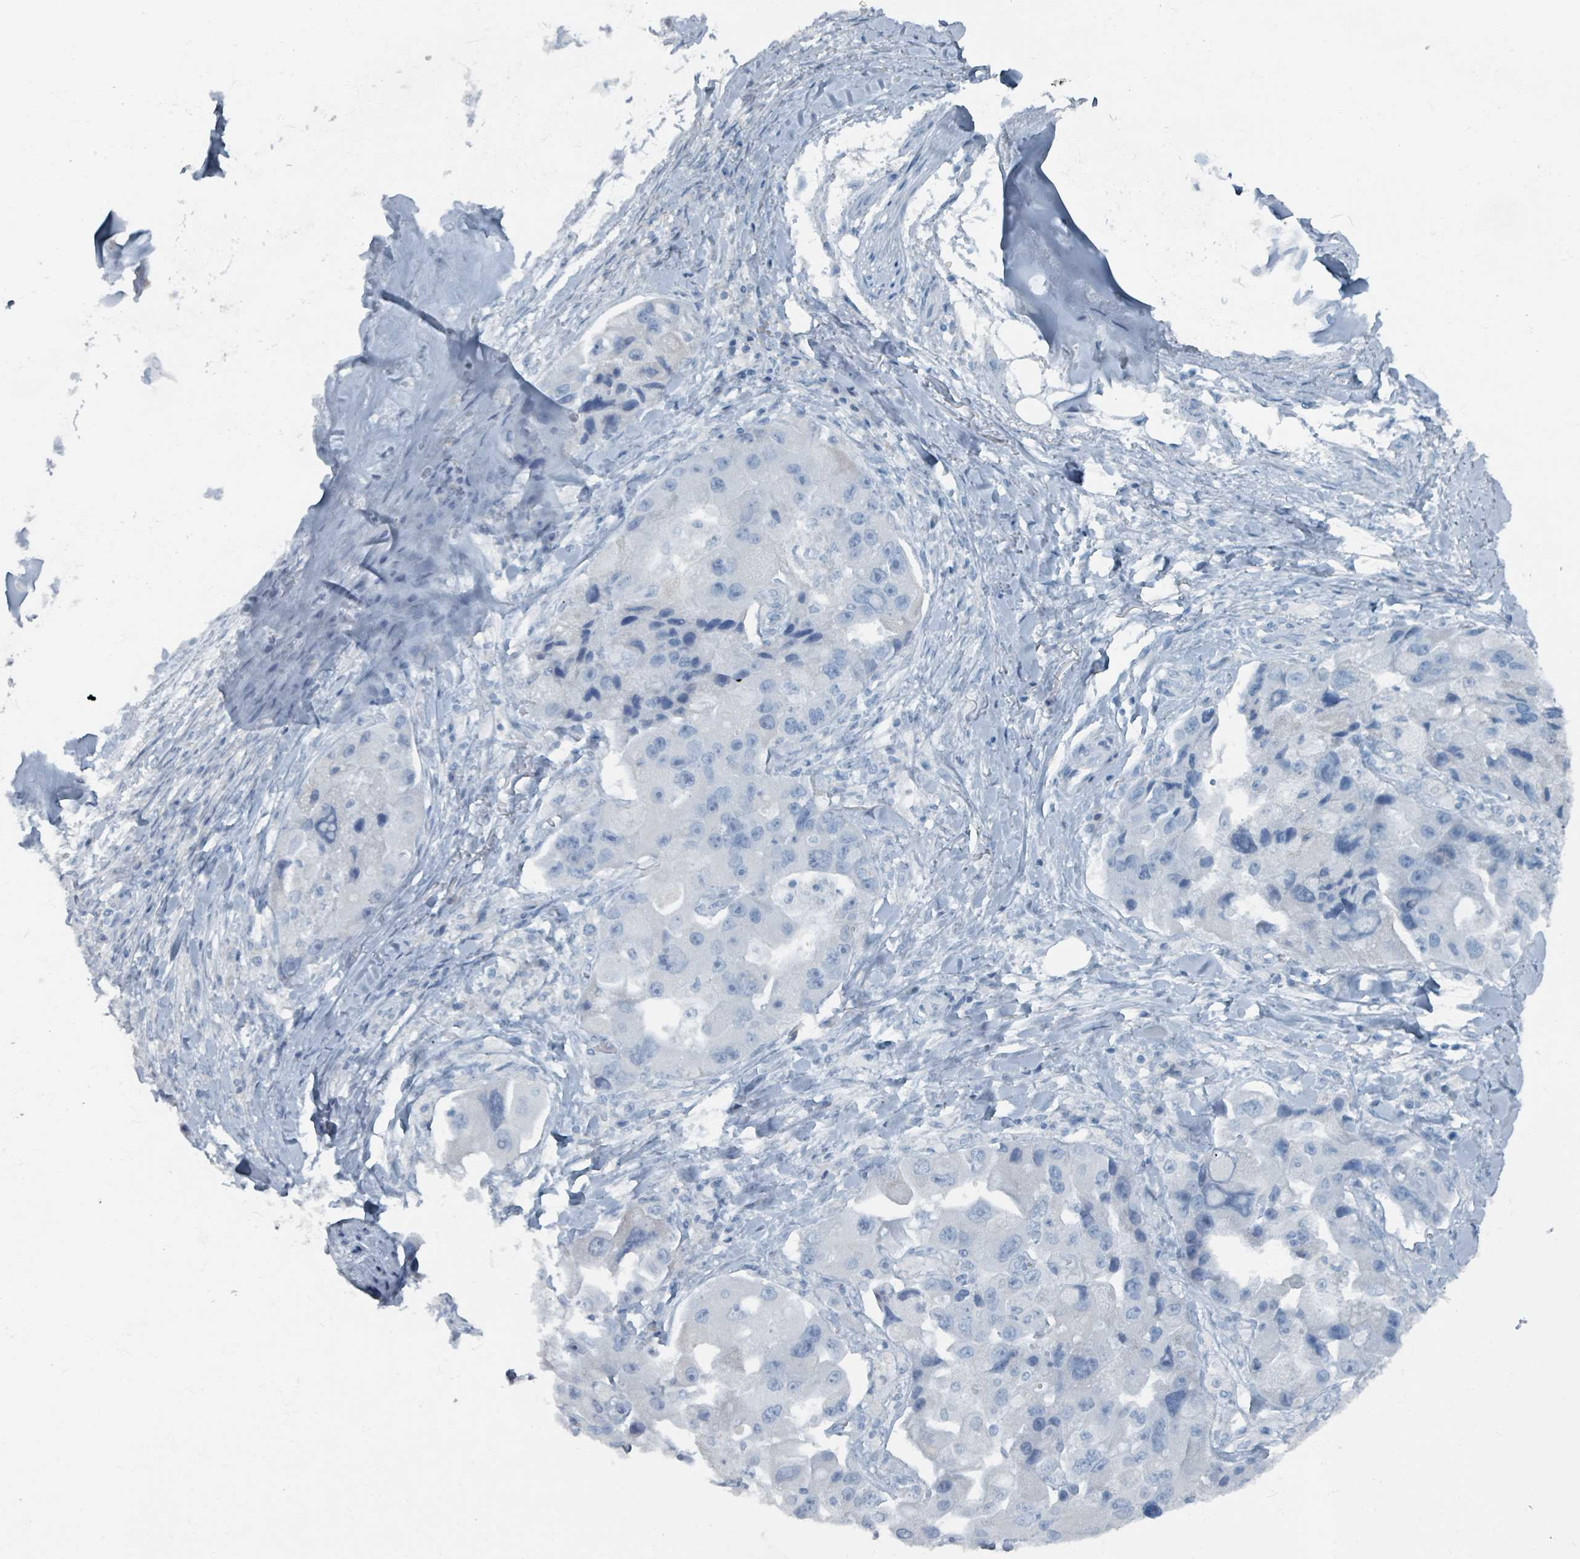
{"staining": {"intensity": "negative", "quantity": "none", "location": "none"}, "tissue": "lung cancer", "cell_type": "Tumor cells", "image_type": "cancer", "snomed": [{"axis": "morphology", "description": "Adenocarcinoma, NOS"}, {"axis": "topography", "description": "Lung"}], "caption": "Immunohistochemistry (IHC) photomicrograph of neoplastic tissue: human adenocarcinoma (lung) stained with DAB (3,3'-diaminobenzidine) reveals no significant protein staining in tumor cells. (DAB (3,3'-diaminobenzidine) immunohistochemistry (IHC) visualized using brightfield microscopy, high magnification).", "gene": "GAMT", "patient": {"sex": "female", "age": 54}}